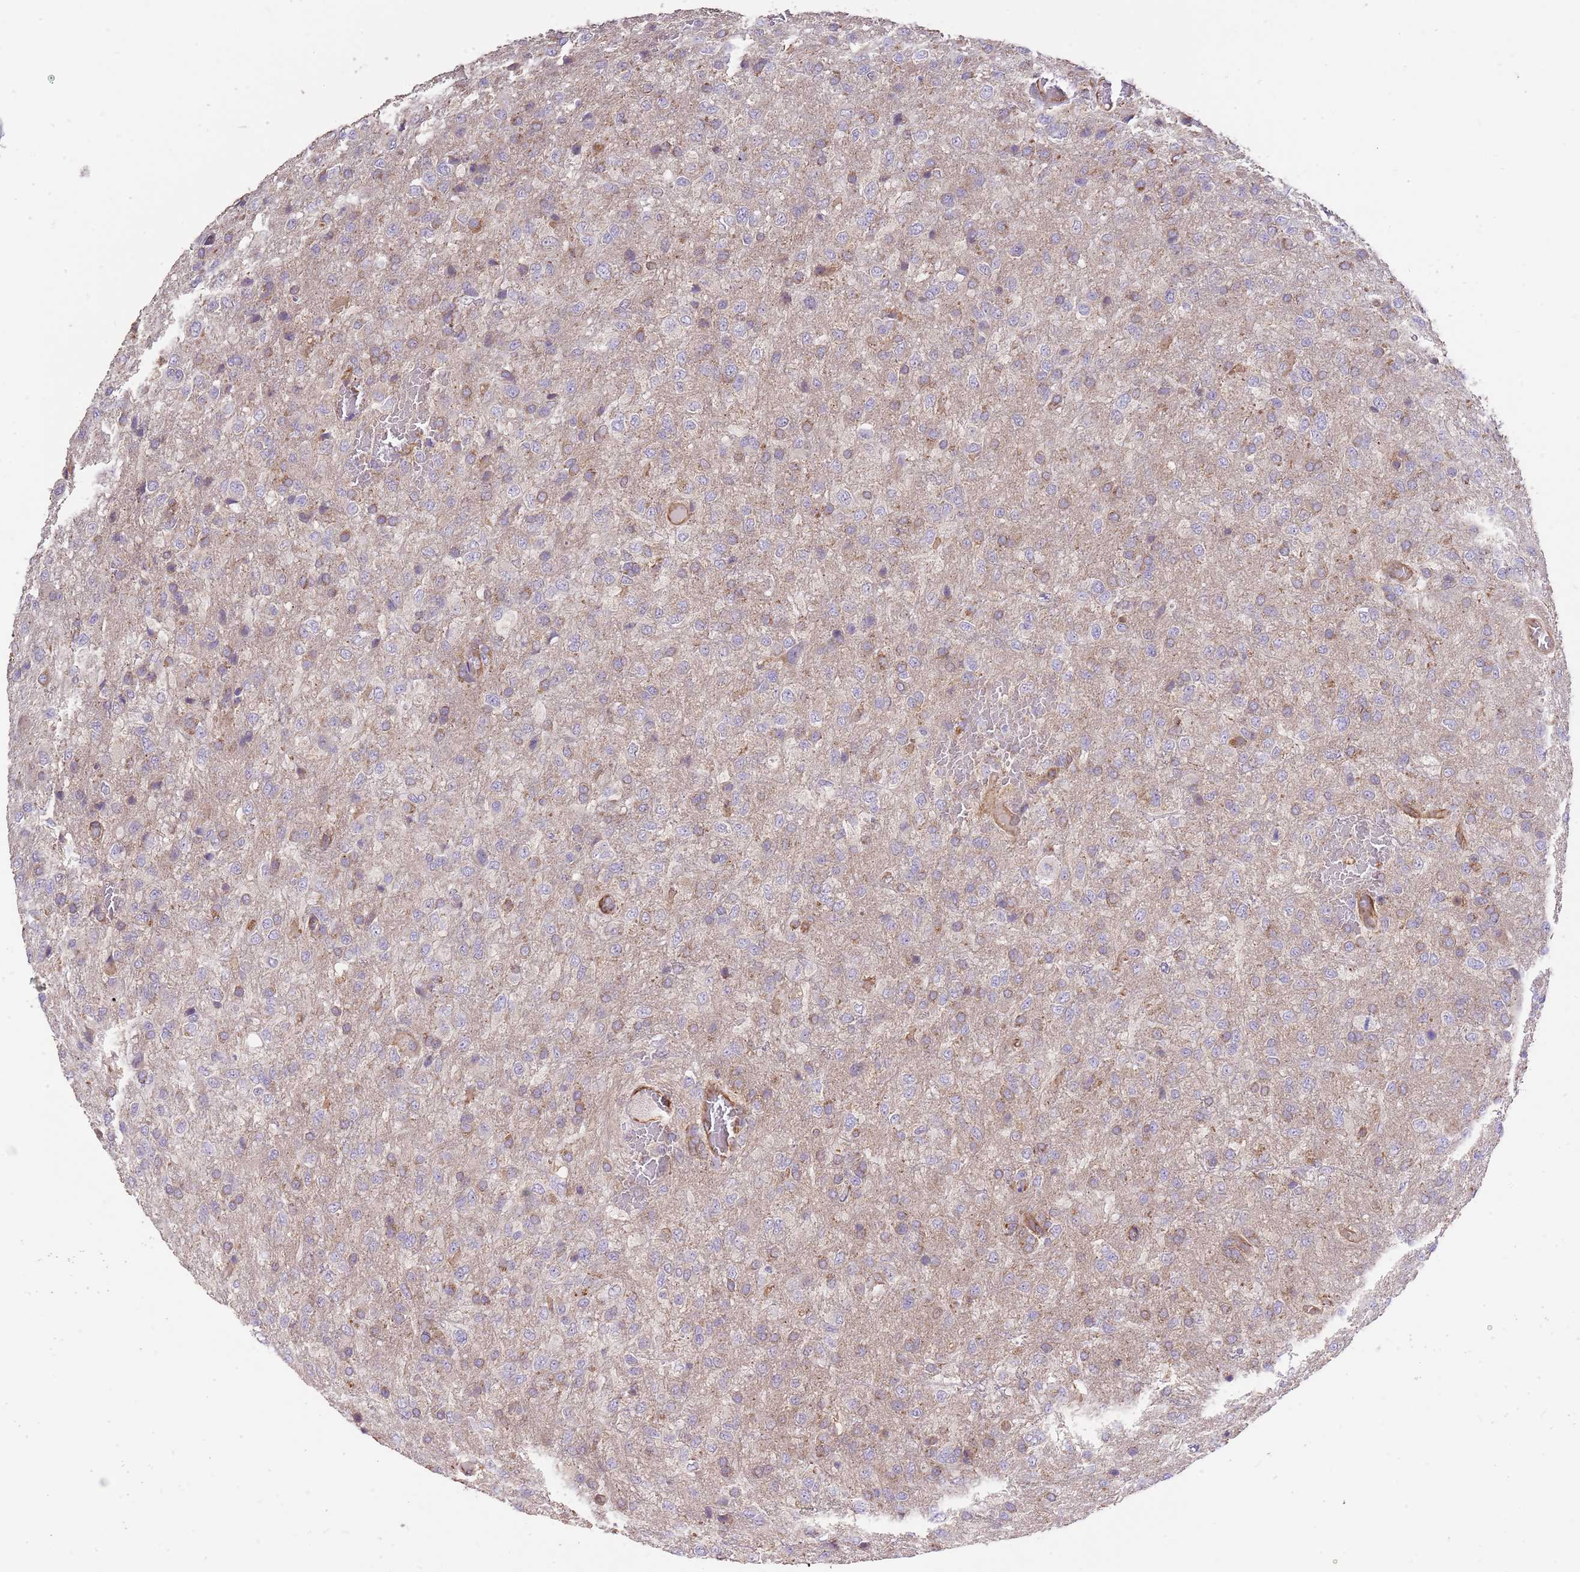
{"staining": {"intensity": "moderate", "quantity": "<25%", "location": "cytoplasmic/membranous"}, "tissue": "glioma", "cell_type": "Tumor cells", "image_type": "cancer", "snomed": [{"axis": "morphology", "description": "Glioma, malignant, High grade"}, {"axis": "topography", "description": "Brain"}], "caption": "Immunohistochemical staining of human malignant glioma (high-grade) exhibits moderate cytoplasmic/membranous protein expression in approximately <25% of tumor cells.", "gene": "DOCK9", "patient": {"sex": "female", "age": 74}}